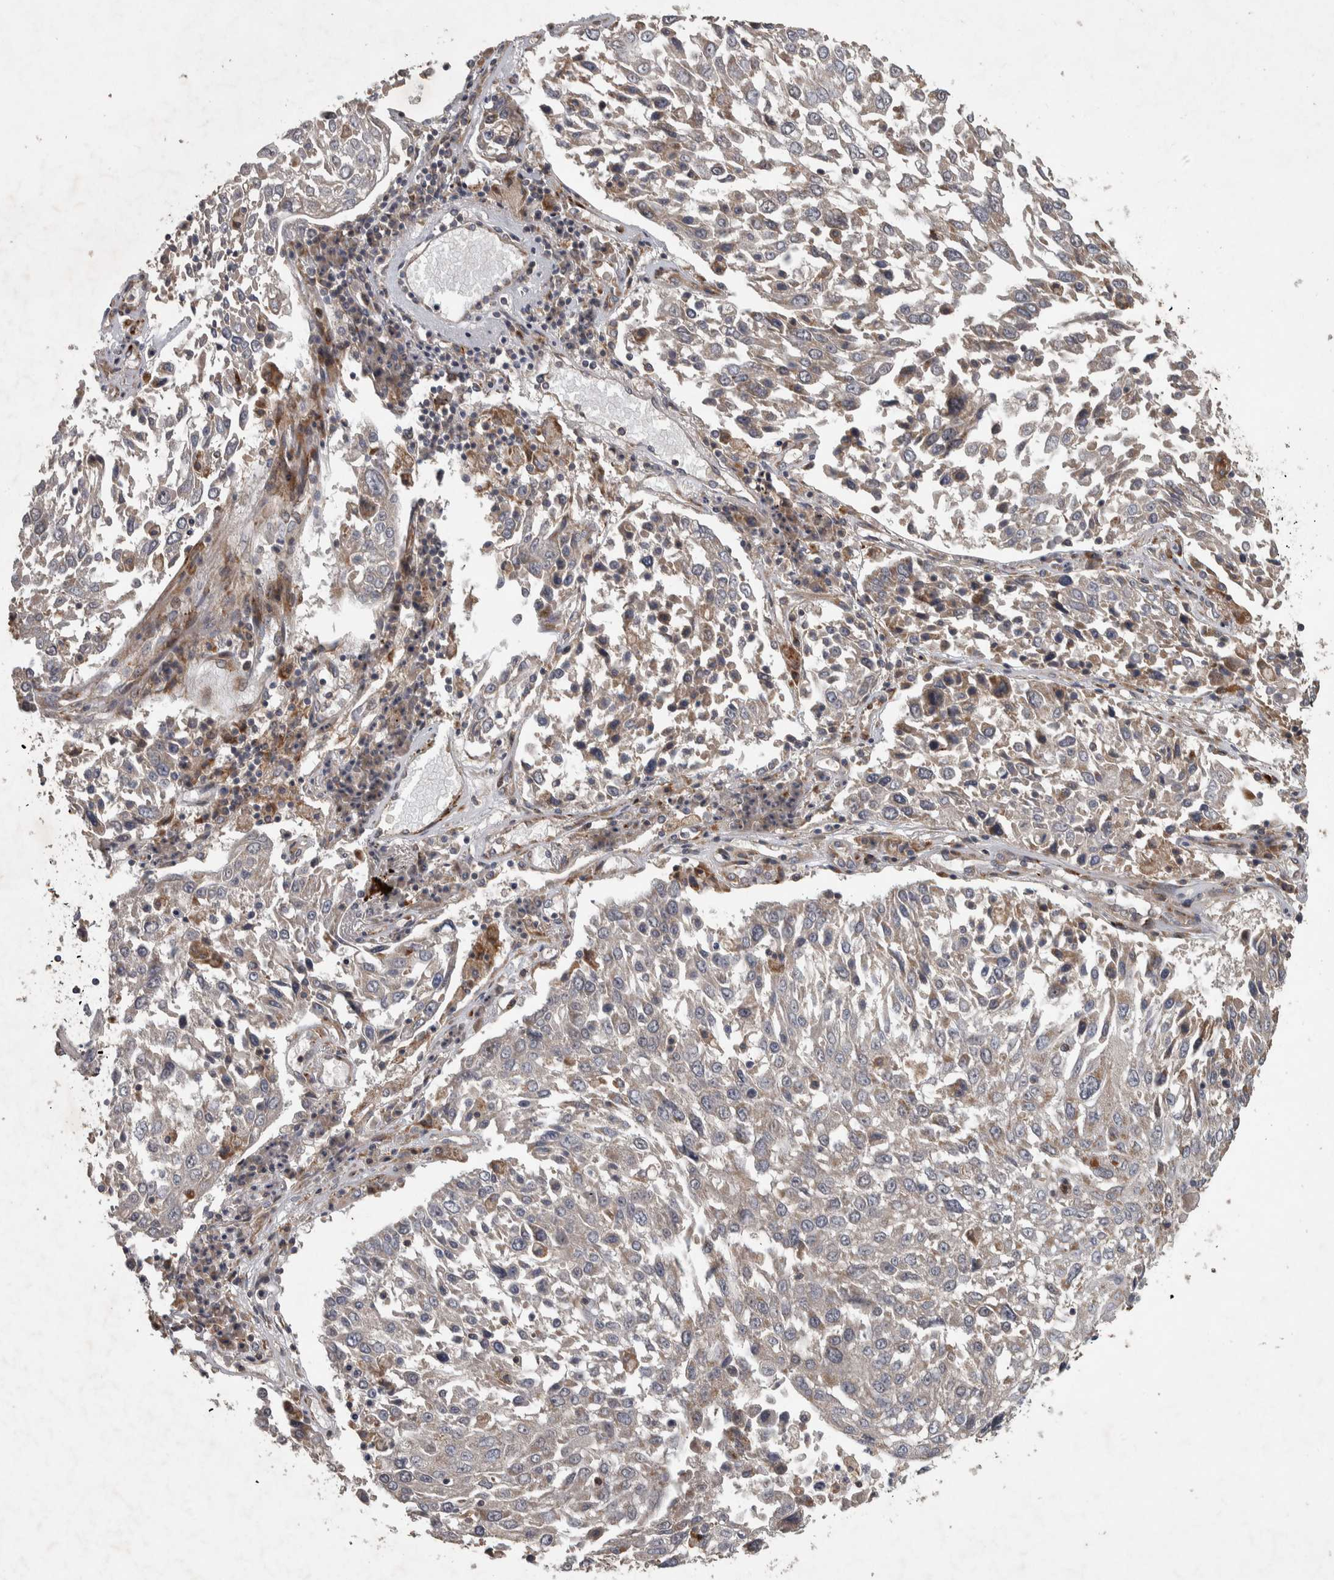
{"staining": {"intensity": "weak", "quantity": "<25%", "location": "cytoplasmic/membranous"}, "tissue": "lung cancer", "cell_type": "Tumor cells", "image_type": "cancer", "snomed": [{"axis": "morphology", "description": "Squamous cell carcinoma, NOS"}, {"axis": "topography", "description": "Lung"}], "caption": "DAB (3,3'-diaminobenzidine) immunohistochemical staining of squamous cell carcinoma (lung) demonstrates no significant positivity in tumor cells.", "gene": "ERAL1", "patient": {"sex": "male", "age": 65}}